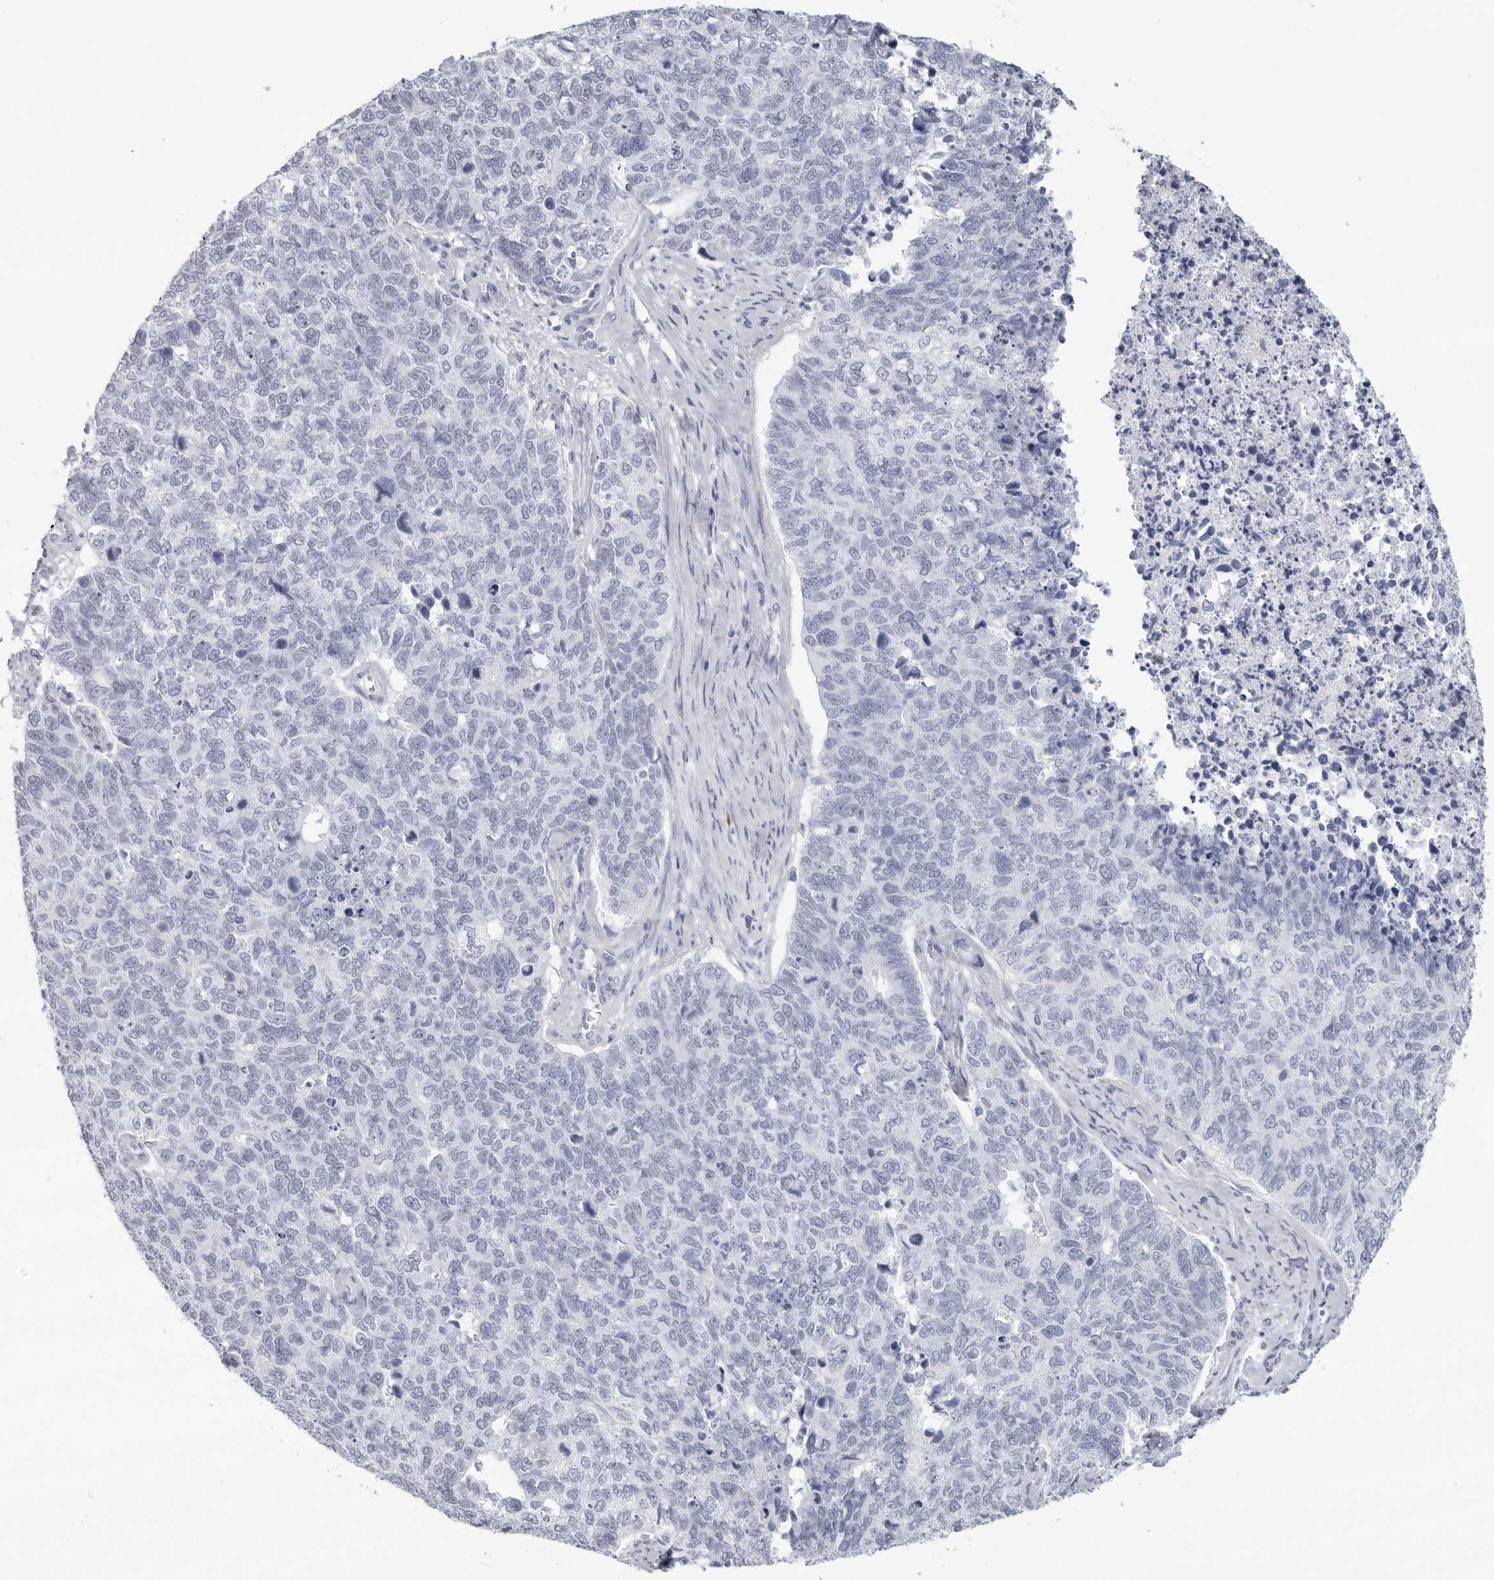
{"staining": {"intensity": "negative", "quantity": "none", "location": "none"}, "tissue": "cervical cancer", "cell_type": "Tumor cells", "image_type": "cancer", "snomed": [{"axis": "morphology", "description": "Squamous cell carcinoma, NOS"}, {"axis": "topography", "description": "Cervix"}], "caption": "Tumor cells show no significant staining in cervical cancer. (DAB IHC visualized using brightfield microscopy, high magnification).", "gene": "CST2", "patient": {"sex": "female", "age": 63}}